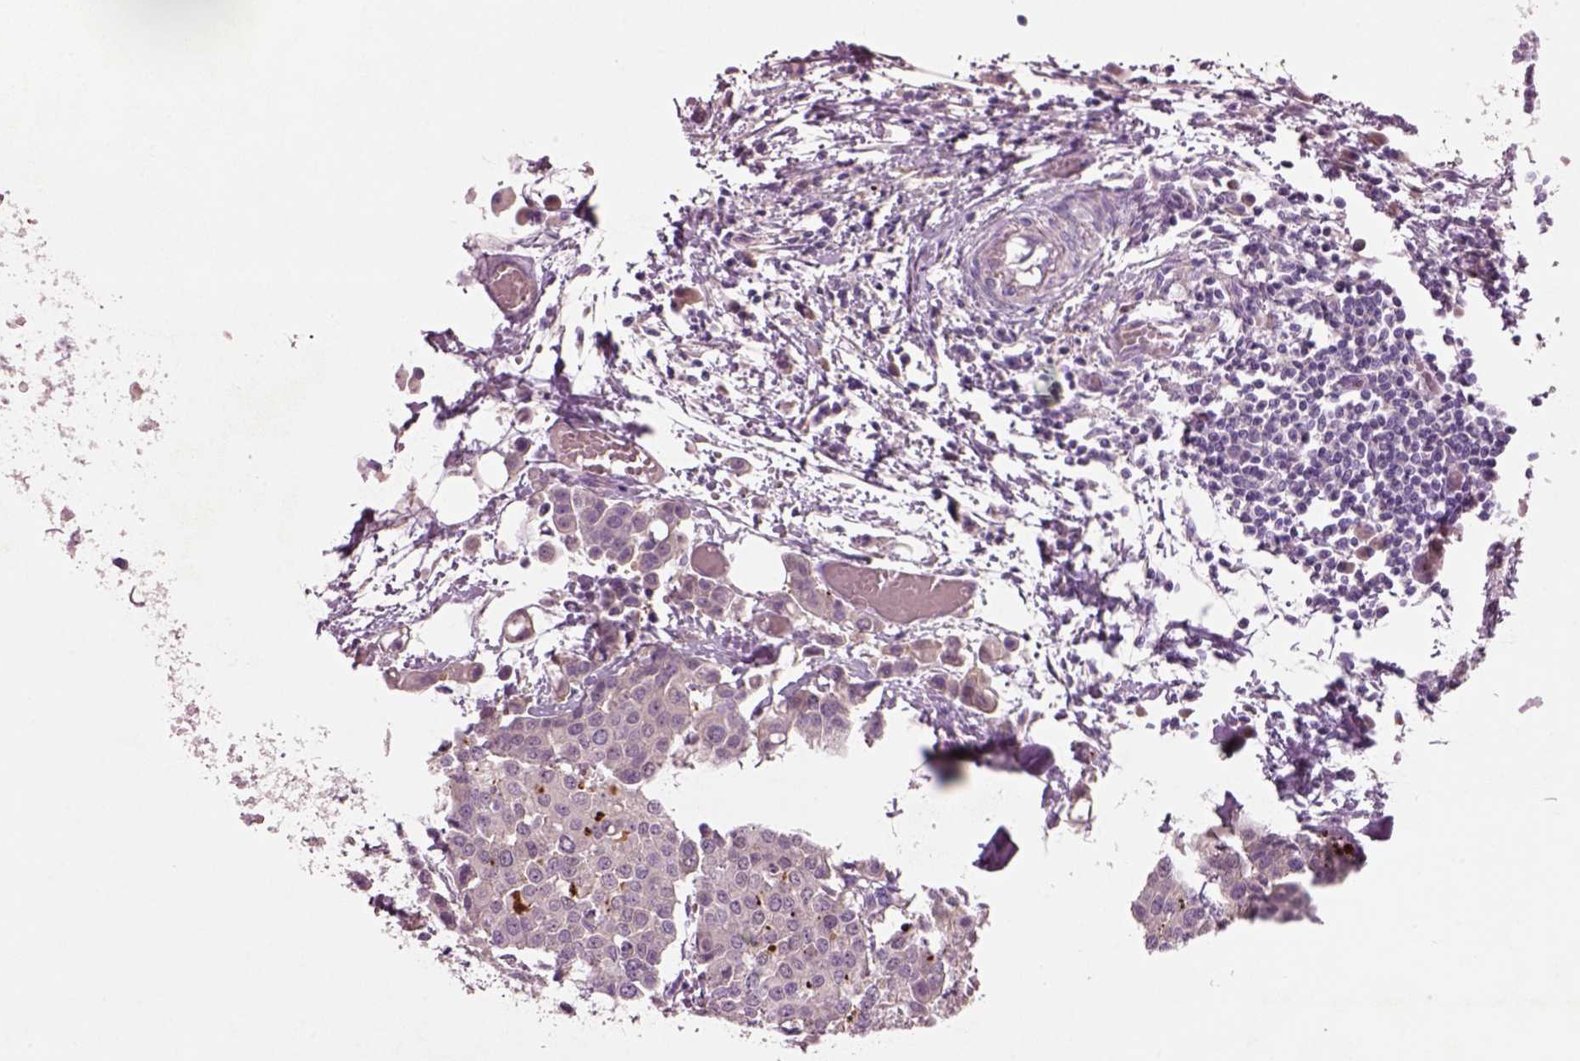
{"staining": {"intensity": "negative", "quantity": "none", "location": "none"}, "tissue": "carcinoid", "cell_type": "Tumor cells", "image_type": "cancer", "snomed": [{"axis": "morphology", "description": "Carcinoid, malignant, NOS"}, {"axis": "topography", "description": "Colon"}], "caption": "Immunohistochemistry of human carcinoid (malignant) exhibits no positivity in tumor cells.", "gene": "PLPP7", "patient": {"sex": "male", "age": 81}}